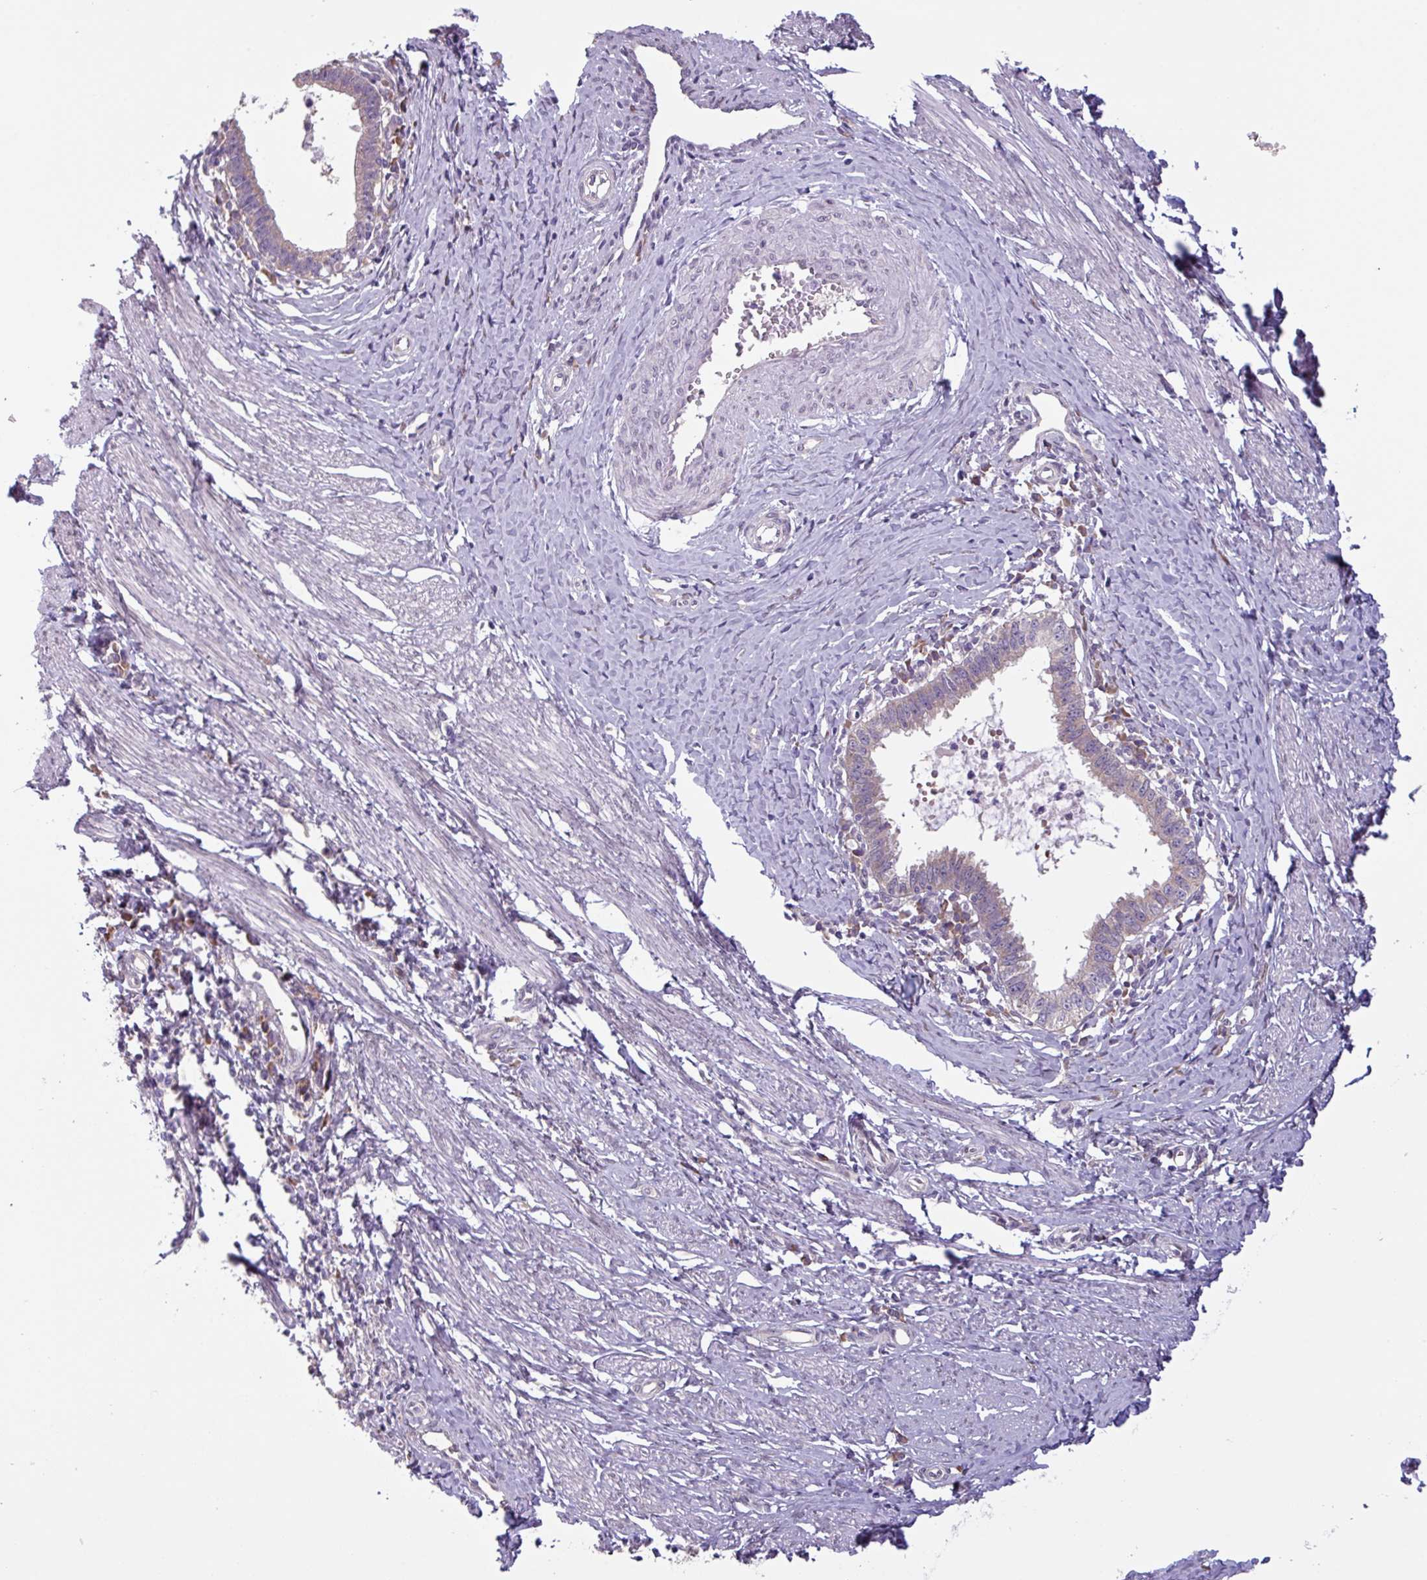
{"staining": {"intensity": "weak", "quantity": "<25%", "location": "cytoplasmic/membranous"}, "tissue": "cervical cancer", "cell_type": "Tumor cells", "image_type": "cancer", "snomed": [{"axis": "morphology", "description": "Adenocarcinoma, NOS"}, {"axis": "topography", "description": "Cervix"}], "caption": "Tumor cells show no significant protein staining in adenocarcinoma (cervical). (Stains: DAB IHC with hematoxylin counter stain, Microscopy: brightfield microscopy at high magnification).", "gene": "C20orf27", "patient": {"sex": "female", "age": 36}}